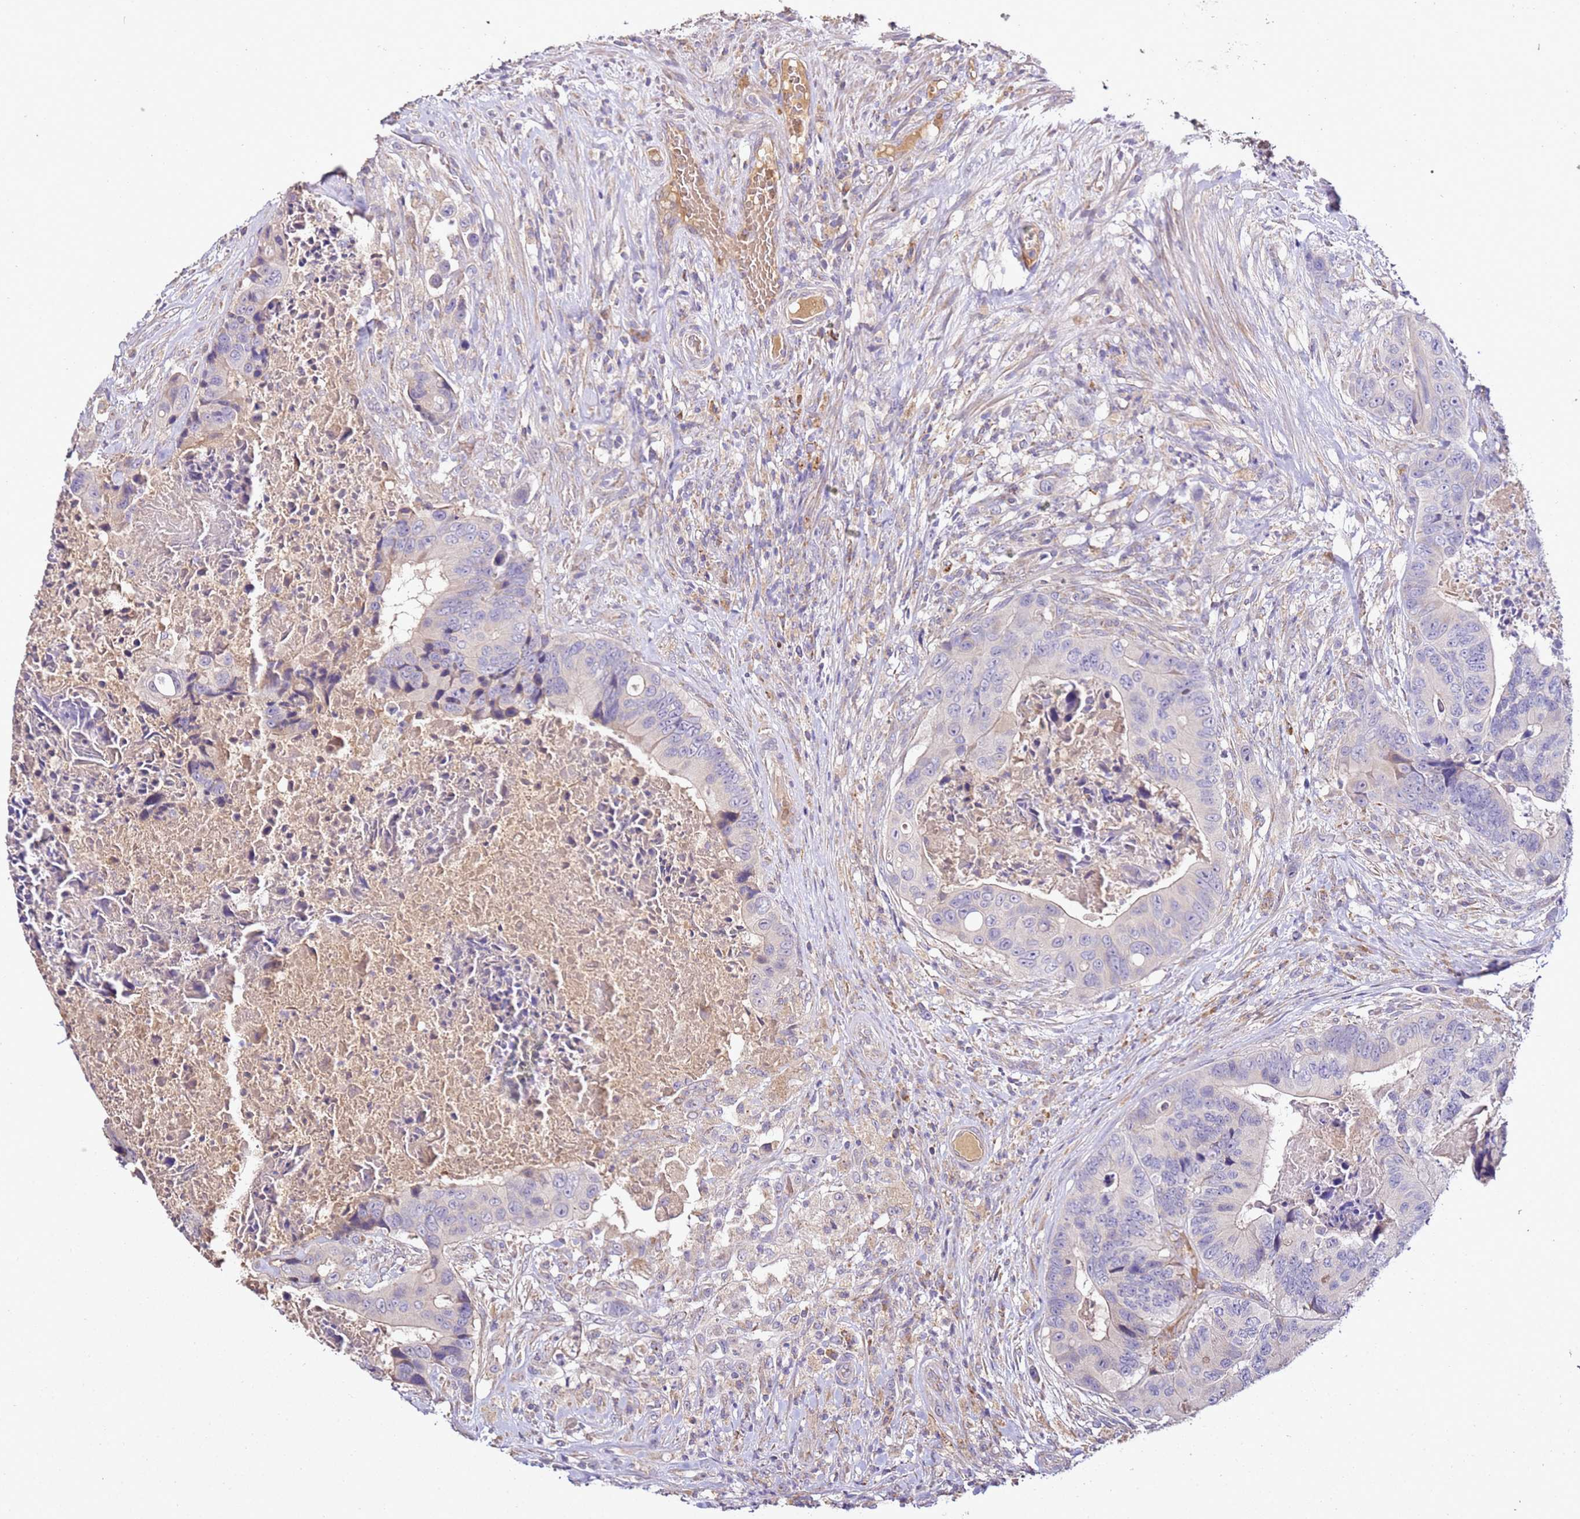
{"staining": {"intensity": "negative", "quantity": "none", "location": "none"}, "tissue": "colorectal cancer", "cell_type": "Tumor cells", "image_type": "cancer", "snomed": [{"axis": "morphology", "description": "Adenocarcinoma, NOS"}, {"axis": "topography", "description": "Colon"}], "caption": "Immunohistochemical staining of colorectal cancer (adenocarcinoma) demonstrates no significant staining in tumor cells.", "gene": "OR2B11", "patient": {"sex": "male", "age": 84}}